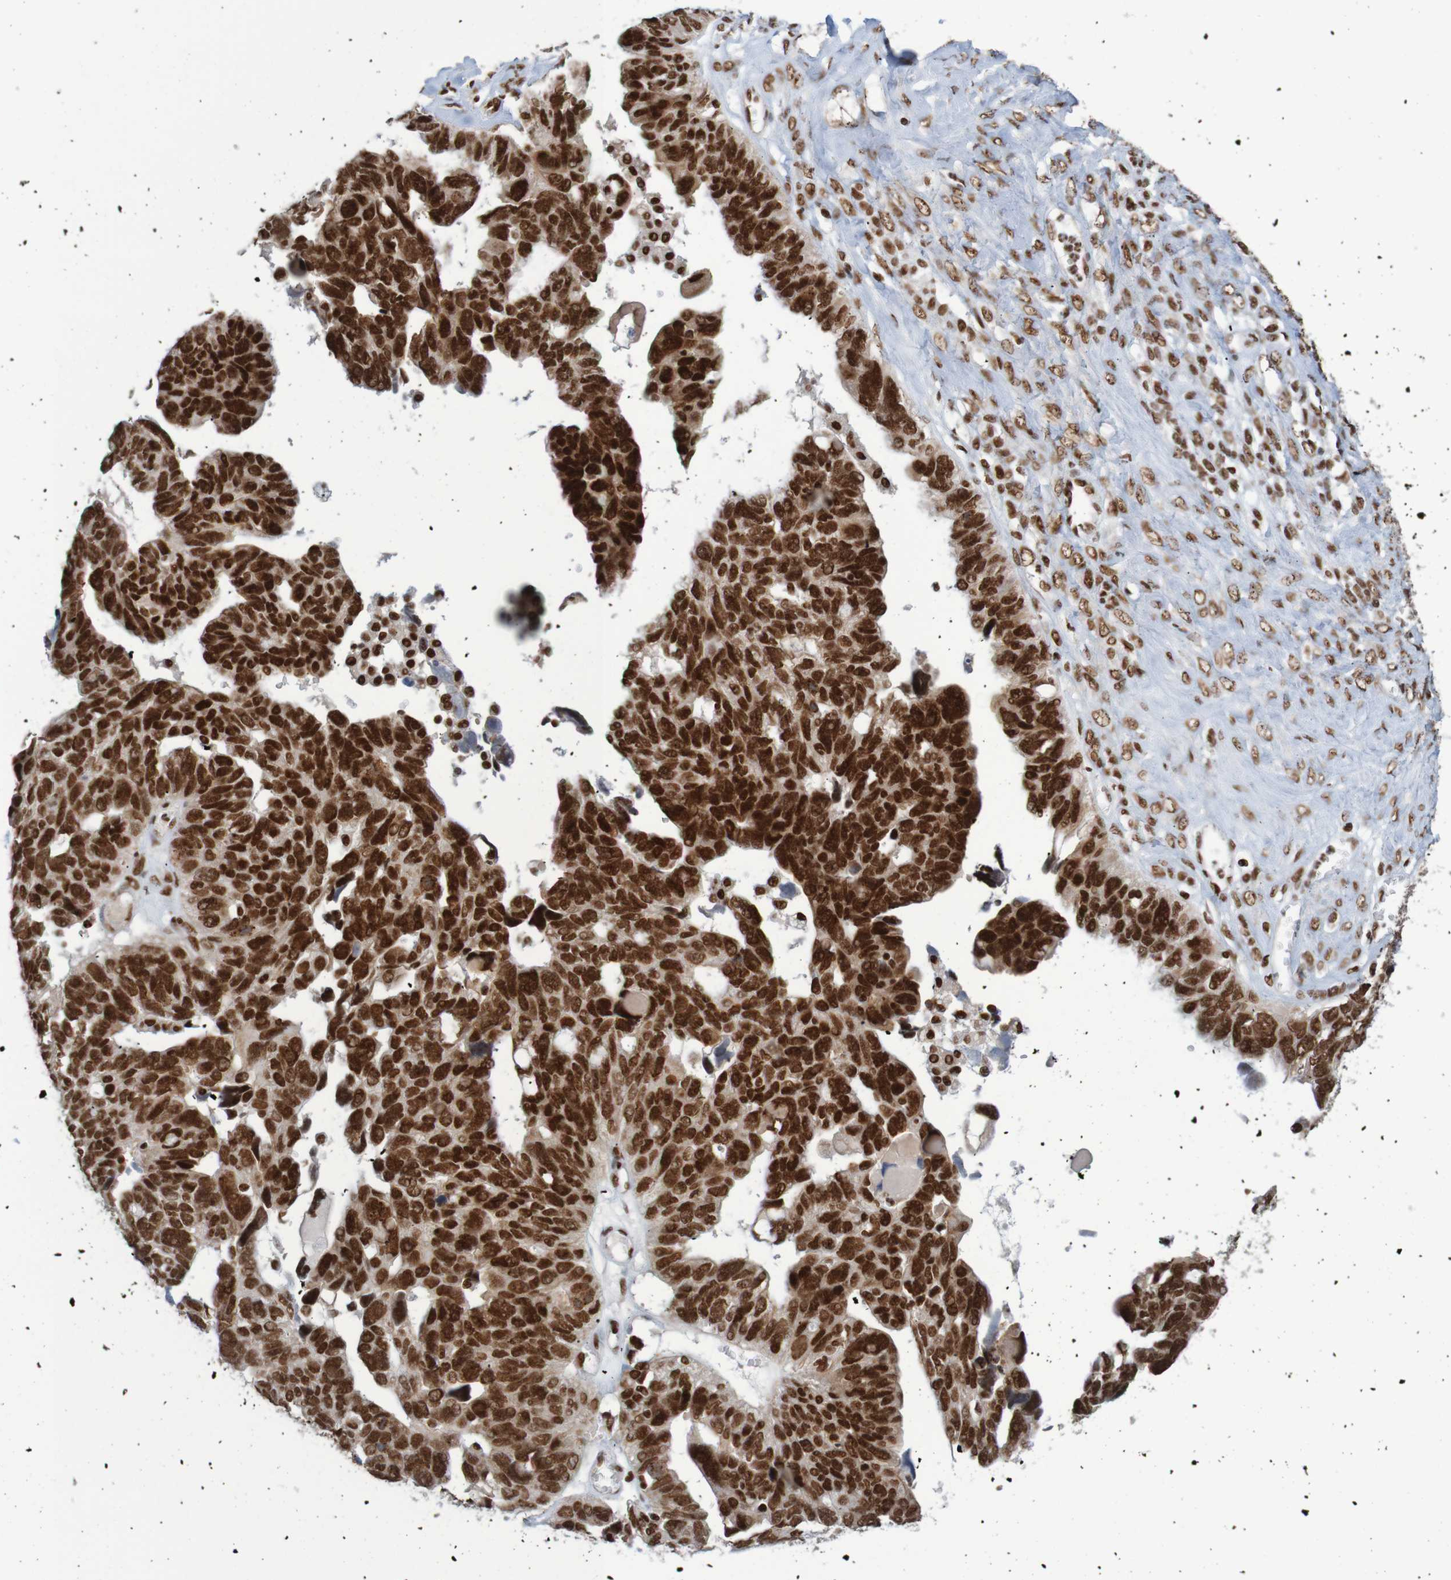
{"staining": {"intensity": "strong", "quantity": ">75%", "location": "nuclear"}, "tissue": "ovarian cancer", "cell_type": "Tumor cells", "image_type": "cancer", "snomed": [{"axis": "morphology", "description": "Cystadenocarcinoma, serous, NOS"}, {"axis": "topography", "description": "Ovary"}], "caption": "Ovarian cancer (serous cystadenocarcinoma) was stained to show a protein in brown. There is high levels of strong nuclear positivity in approximately >75% of tumor cells.", "gene": "THRAP3", "patient": {"sex": "female", "age": 79}}